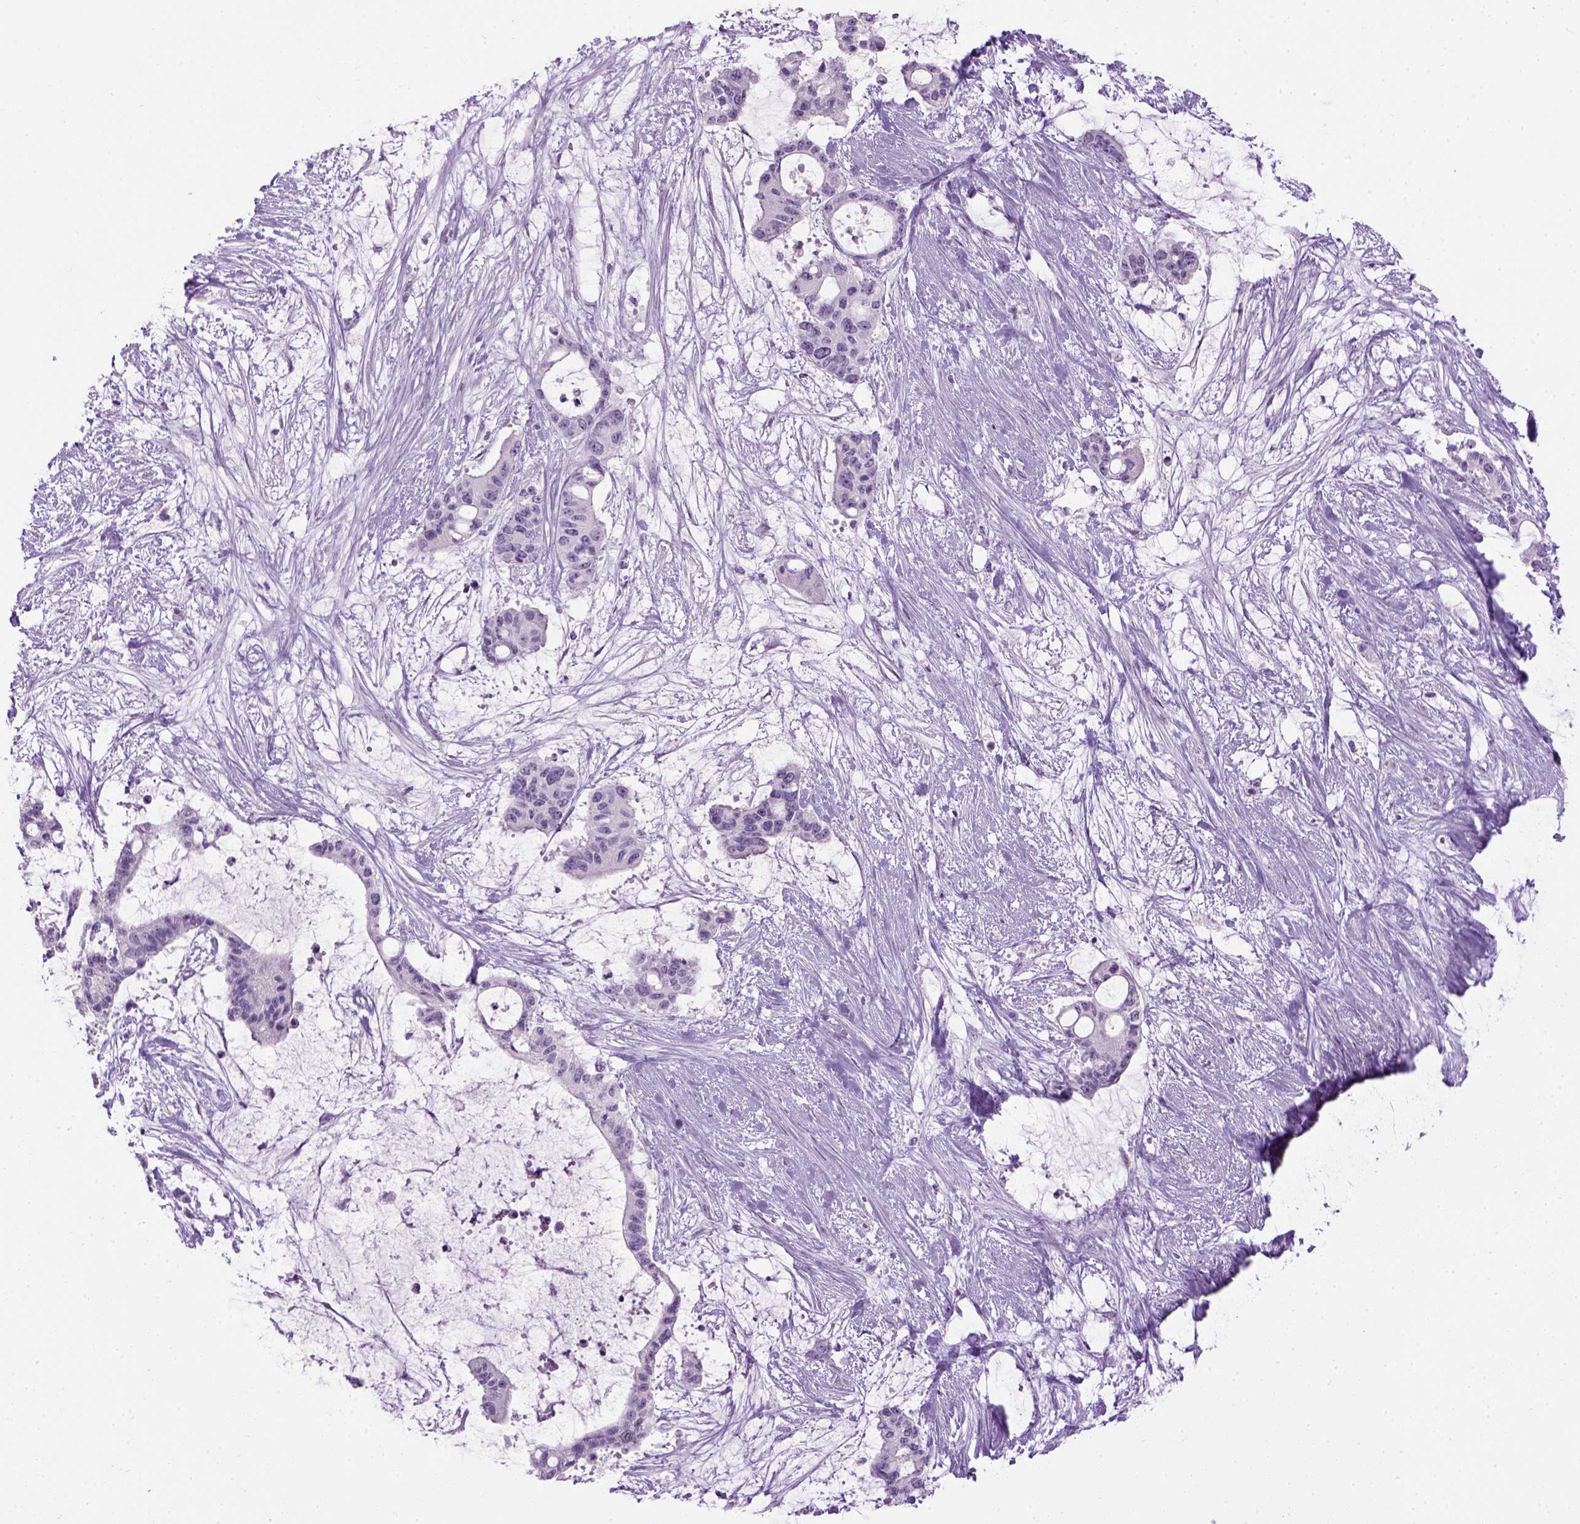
{"staining": {"intensity": "negative", "quantity": "none", "location": "none"}, "tissue": "liver cancer", "cell_type": "Tumor cells", "image_type": "cancer", "snomed": [{"axis": "morphology", "description": "Normal tissue, NOS"}, {"axis": "morphology", "description": "Cholangiocarcinoma"}, {"axis": "topography", "description": "Liver"}, {"axis": "topography", "description": "Peripheral nerve tissue"}], "caption": "Immunohistochemistry of liver cancer displays no positivity in tumor cells.", "gene": "GABRB2", "patient": {"sex": "female", "age": 73}}